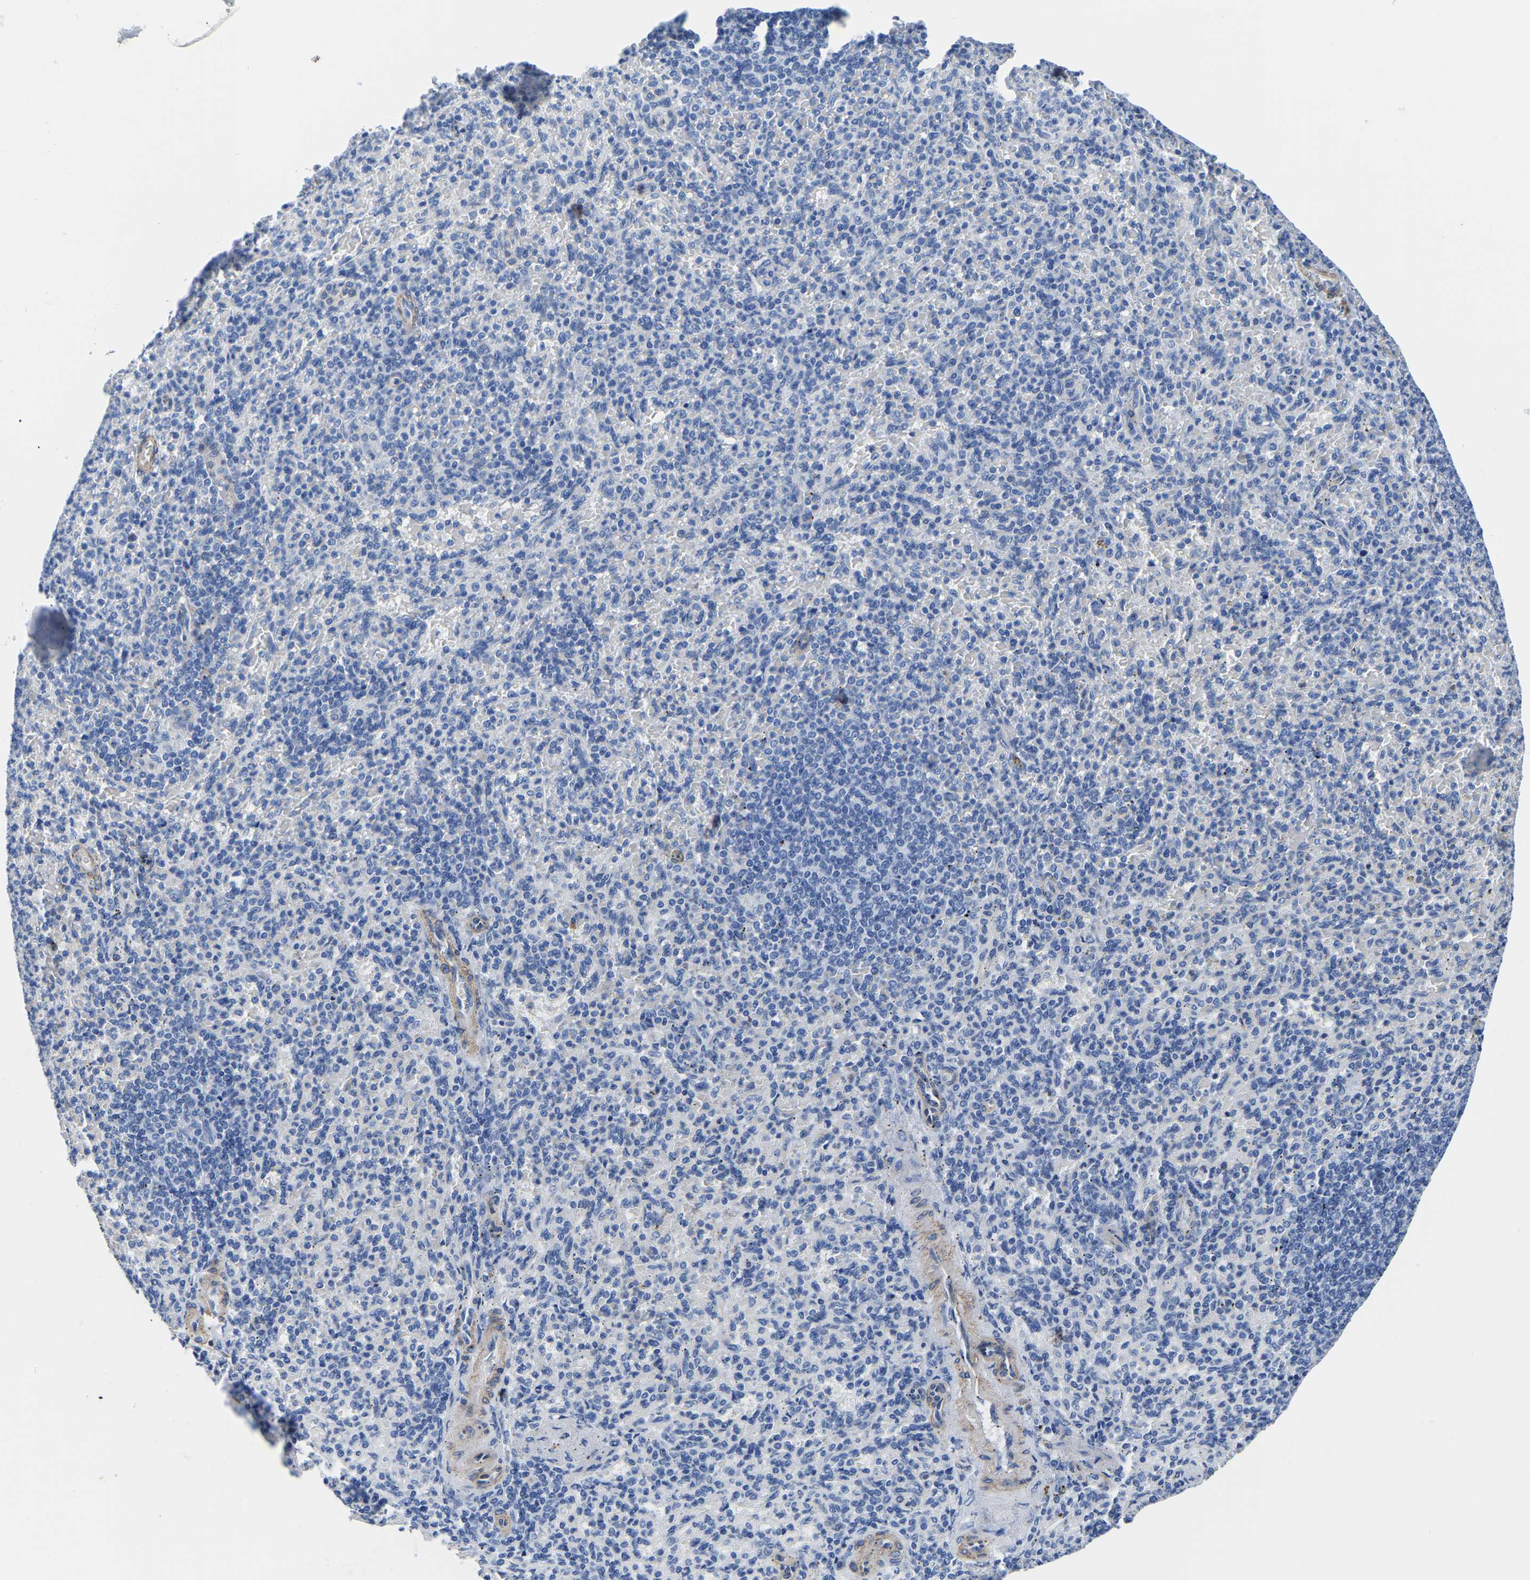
{"staining": {"intensity": "negative", "quantity": "none", "location": "none"}, "tissue": "spleen", "cell_type": "Cells in red pulp", "image_type": "normal", "snomed": [{"axis": "morphology", "description": "Normal tissue, NOS"}, {"axis": "topography", "description": "Spleen"}], "caption": "High magnification brightfield microscopy of unremarkable spleen stained with DAB (3,3'-diaminobenzidine) (brown) and counterstained with hematoxylin (blue): cells in red pulp show no significant staining. The staining was performed using DAB to visualize the protein expression in brown, while the nuclei were stained in blue with hematoxylin (Magnification: 20x).", "gene": "SLC45A3", "patient": {"sex": "female", "age": 74}}